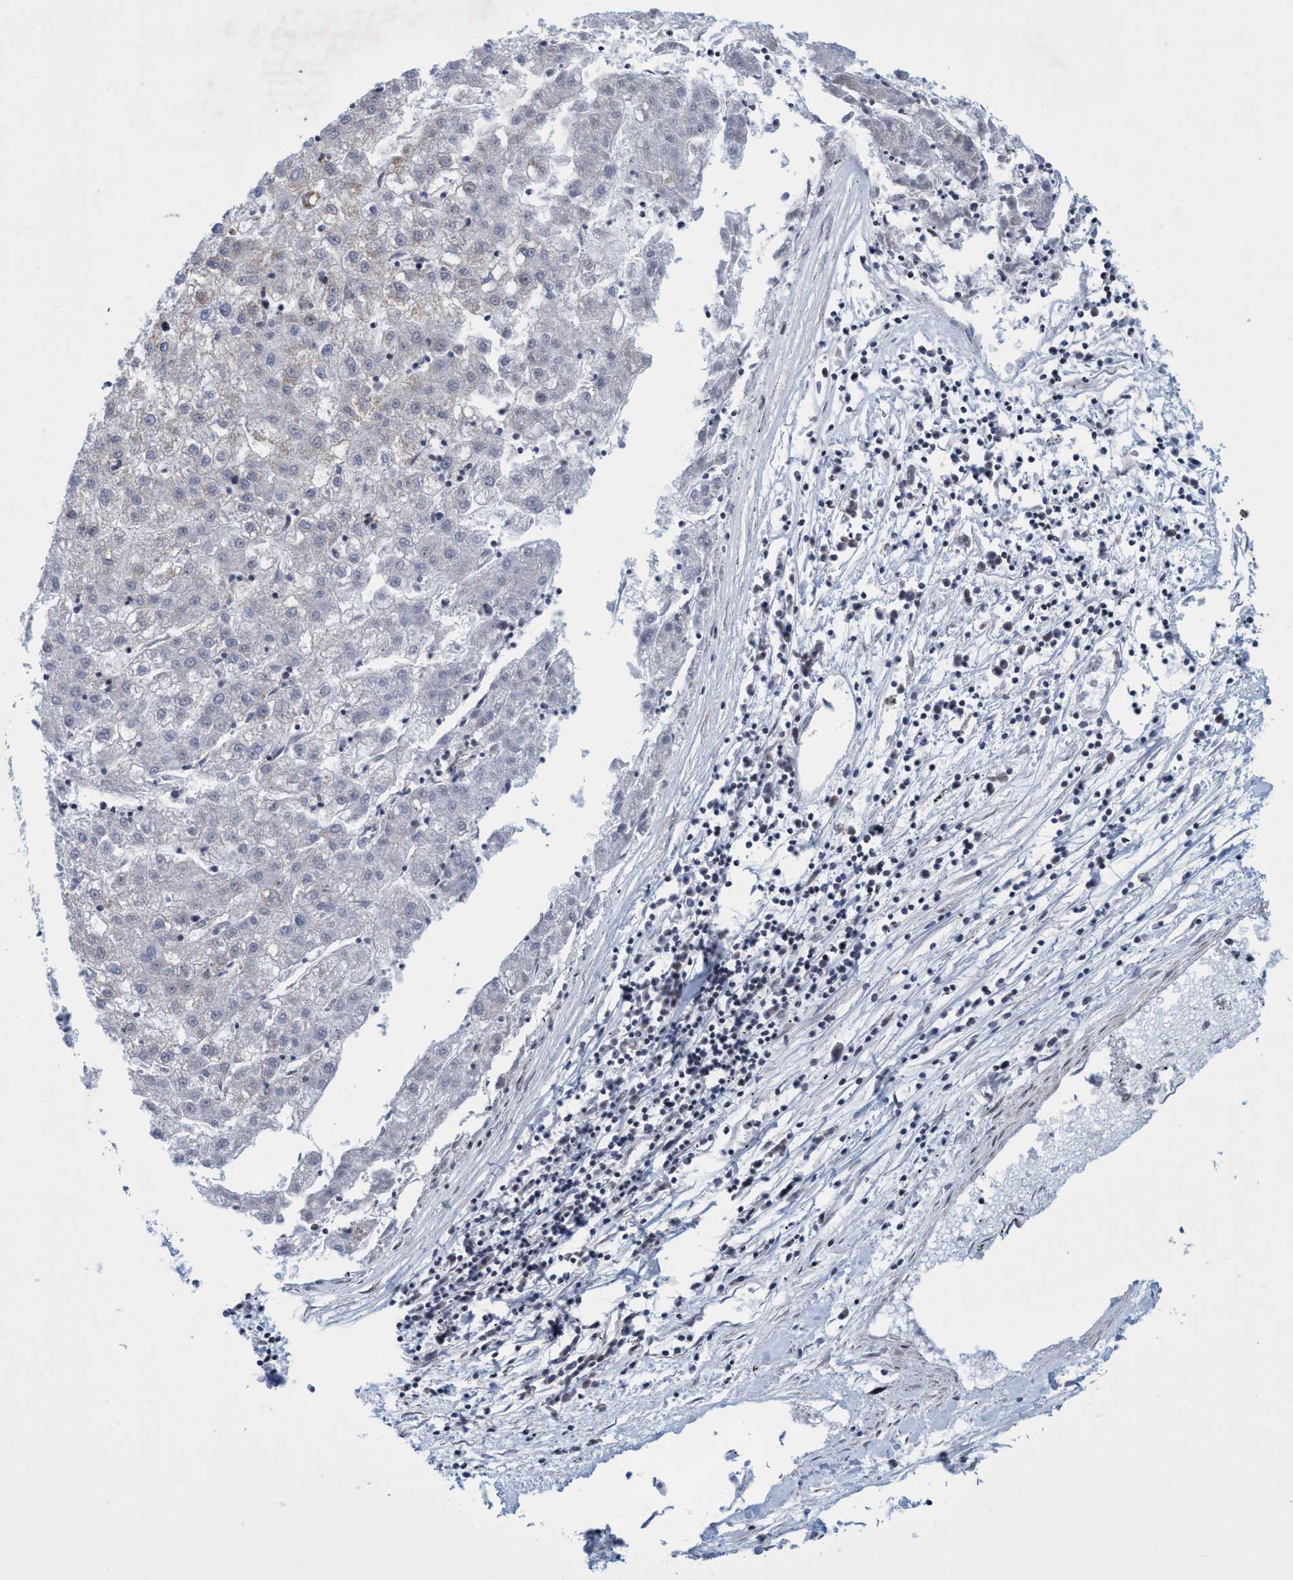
{"staining": {"intensity": "weak", "quantity": "<25%", "location": "cytoplasmic/membranous"}, "tissue": "liver cancer", "cell_type": "Tumor cells", "image_type": "cancer", "snomed": [{"axis": "morphology", "description": "Carcinoma, Hepatocellular, NOS"}, {"axis": "topography", "description": "Liver"}], "caption": "Human hepatocellular carcinoma (liver) stained for a protein using immunohistochemistry demonstrates no expression in tumor cells.", "gene": "POLR1F", "patient": {"sex": "male", "age": 72}}